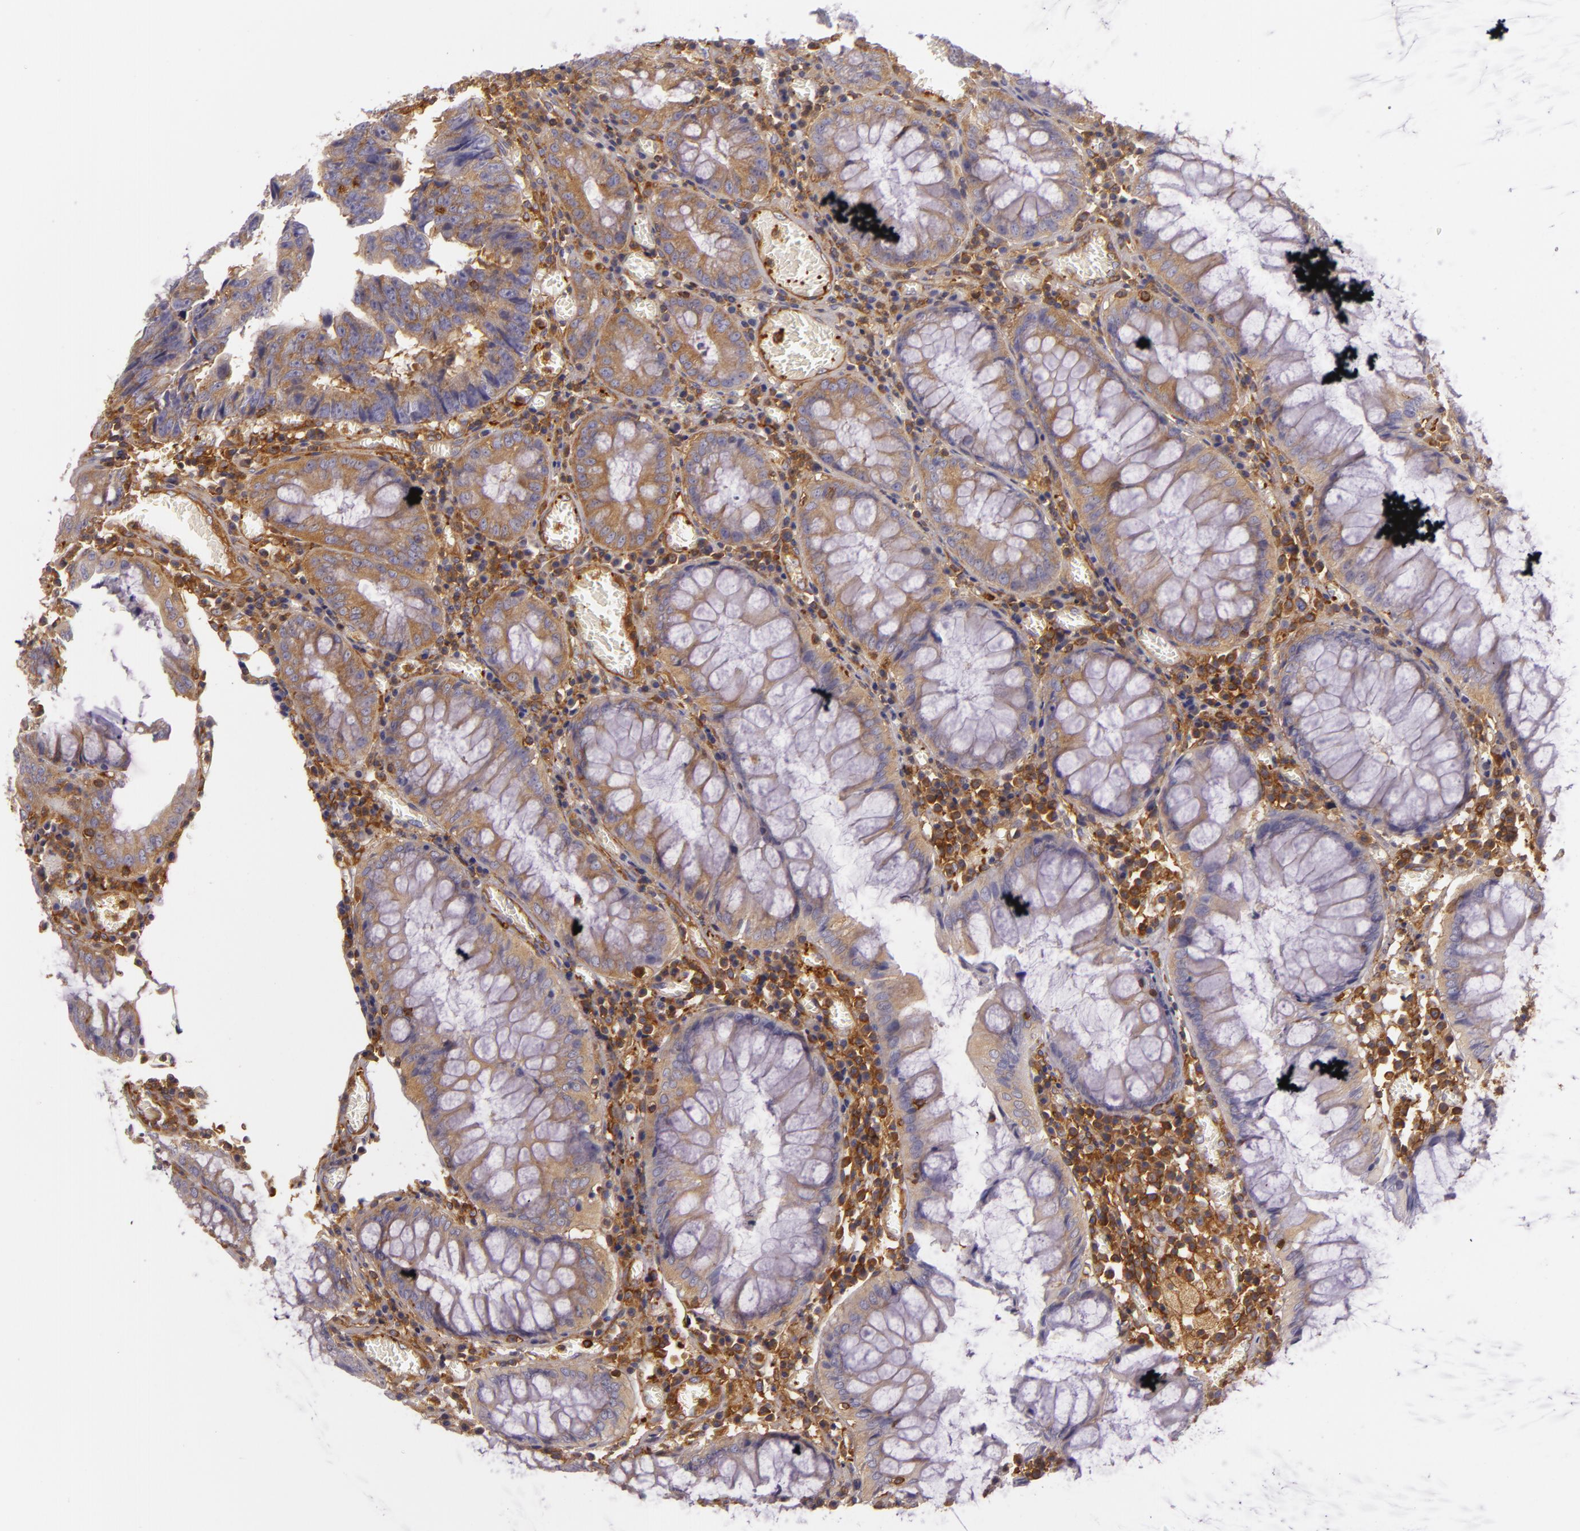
{"staining": {"intensity": "moderate", "quantity": ">75%", "location": "cytoplasmic/membranous"}, "tissue": "colorectal cancer", "cell_type": "Tumor cells", "image_type": "cancer", "snomed": [{"axis": "morphology", "description": "Adenocarcinoma, NOS"}, {"axis": "topography", "description": "Rectum"}], "caption": "Human colorectal adenocarcinoma stained for a protein (brown) displays moderate cytoplasmic/membranous positive positivity in approximately >75% of tumor cells.", "gene": "TLN1", "patient": {"sex": "female", "age": 98}}